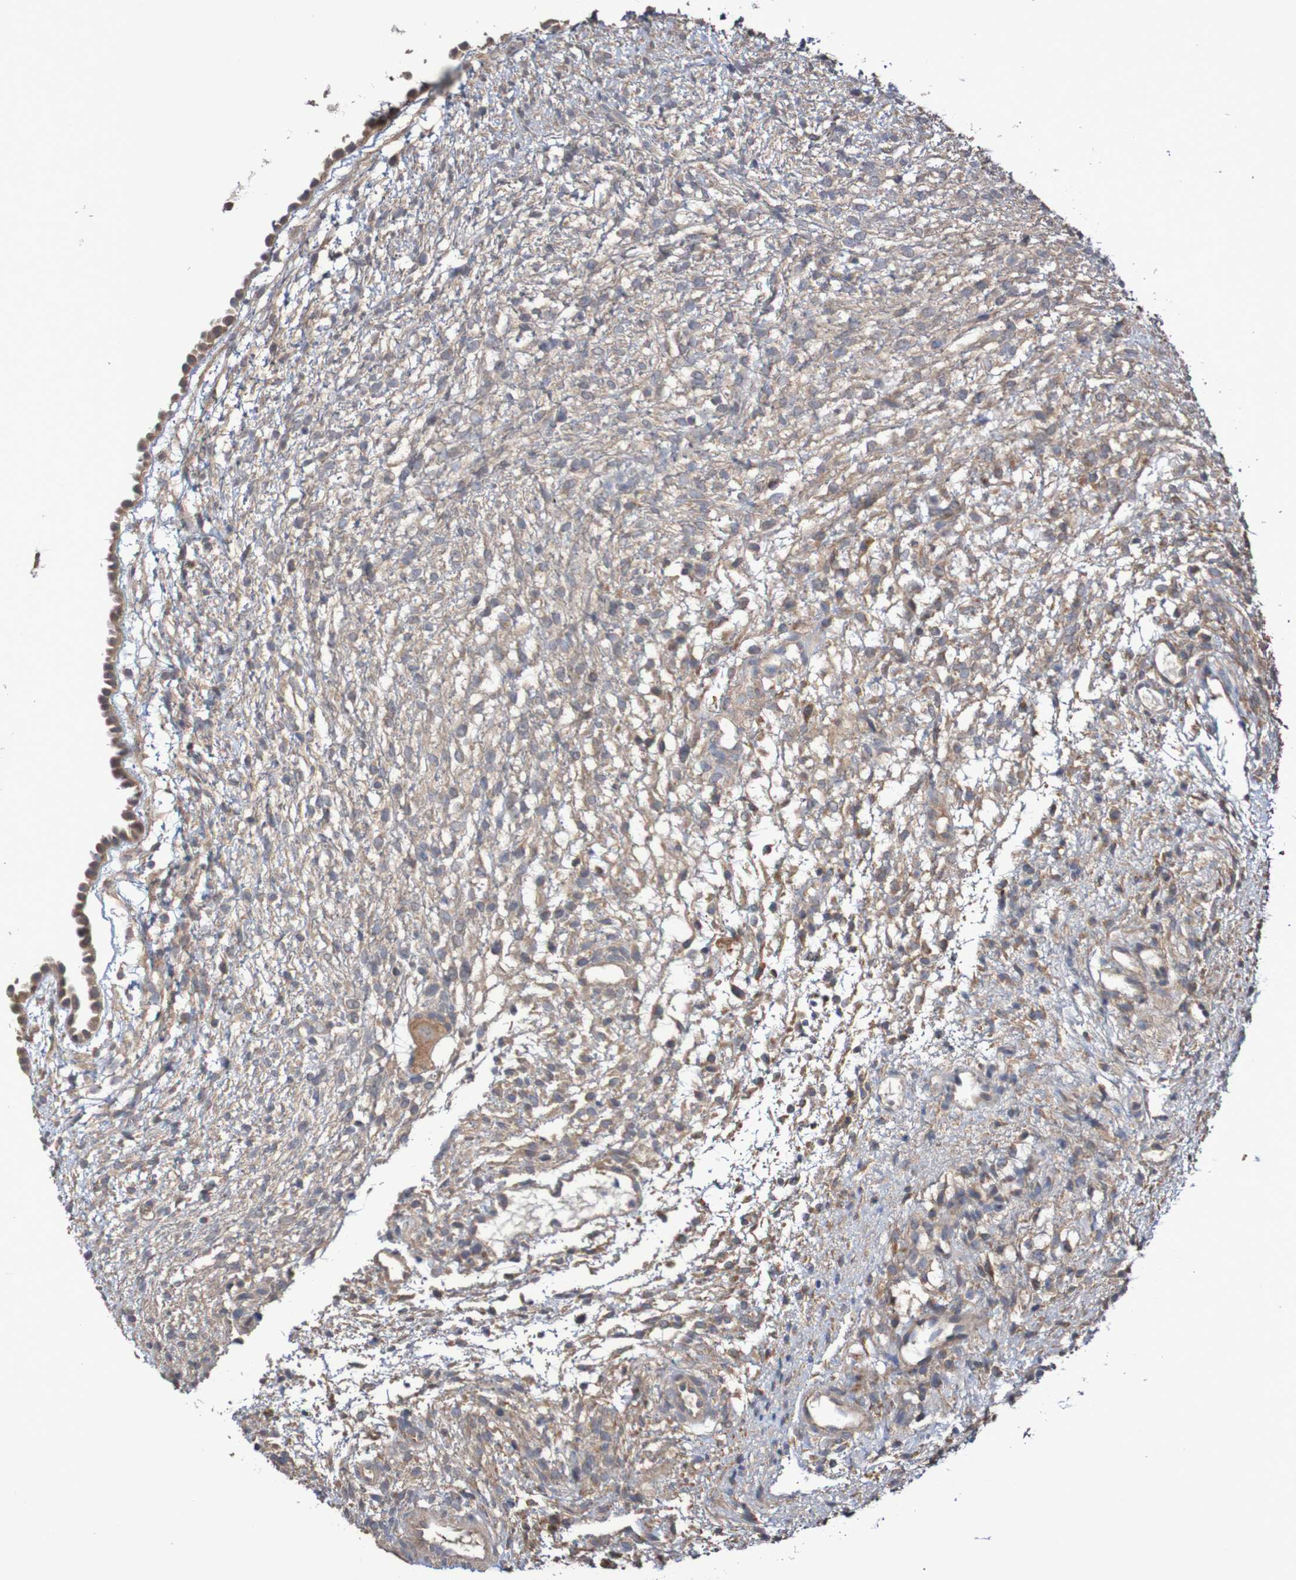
{"staining": {"intensity": "moderate", "quantity": ">75%", "location": "cytoplasmic/membranous"}, "tissue": "ovary", "cell_type": "Follicle cells", "image_type": "normal", "snomed": [{"axis": "morphology", "description": "Normal tissue, NOS"}, {"axis": "morphology", "description": "Cyst, NOS"}, {"axis": "topography", "description": "Ovary"}], "caption": "A brown stain labels moderate cytoplasmic/membranous staining of a protein in follicle cells of unremarkable human ovary.", "gene": "PHYH", "patient": {"sex": "female", "age": 18}}